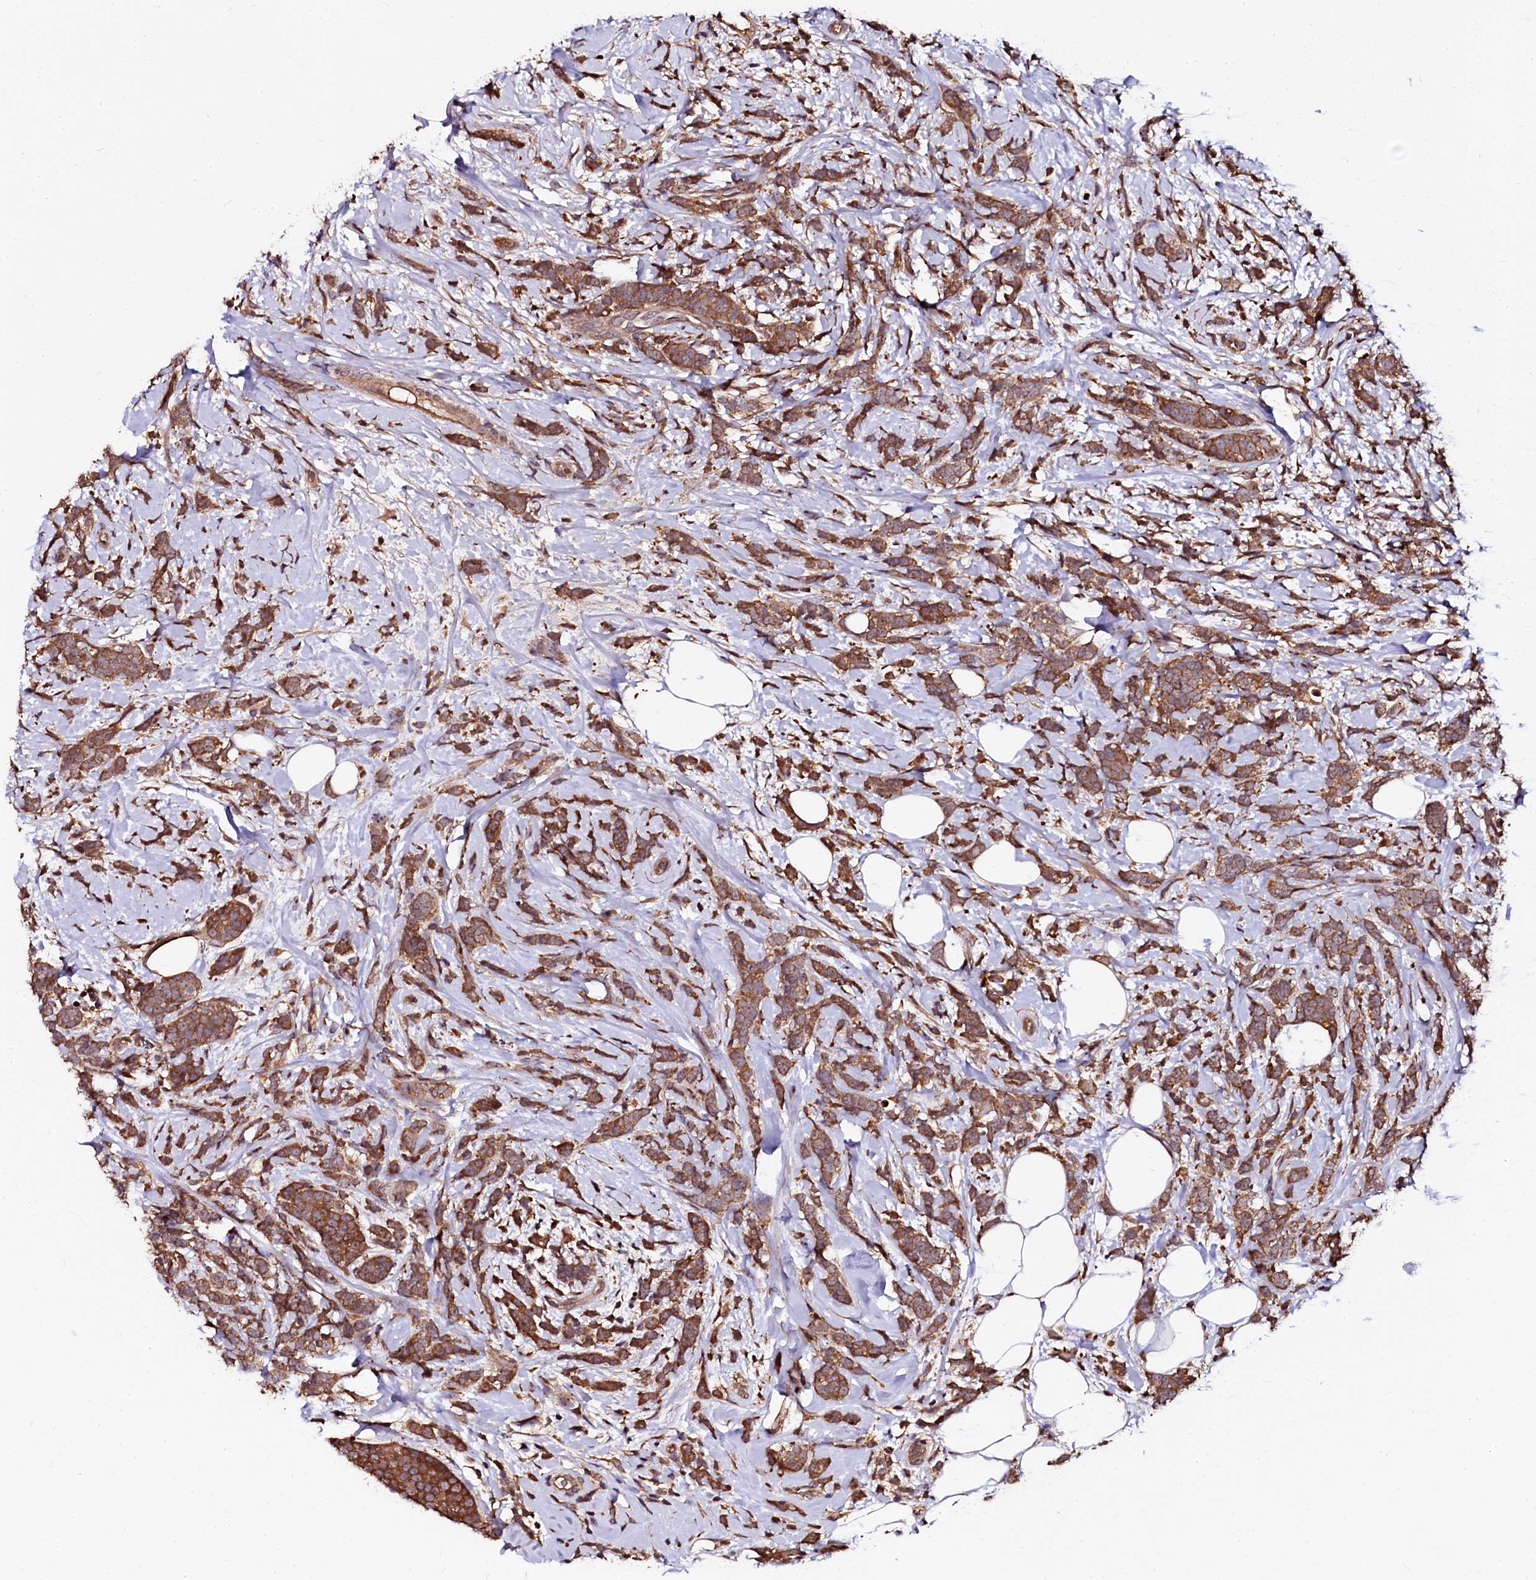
{"staining": {"intensity": "moderate", "quantity": ">75%", "location": "cytoplasmic/membranous"}, "tissue": "breast cancer", "cell_type": "Tumor cells", "image_type": "cancer", "snomed": [{"axis": "morphology", "description": "Lobular carcinoma"}, {"axis": "topography", "description": "Breast"}], "caption": "Lobular carcinoma (breast) tissue exhibits moderate cytoplasmic/membranous staining in approximately >75% of tumor cells, visualized by immunohistochemistry. (DAB (3,3'-diaminobenzidine) = brown stain, brightfield microscopy at high magnification).", "gene": "N4BP1", "patient": {"sex": "female", "age": 58}}